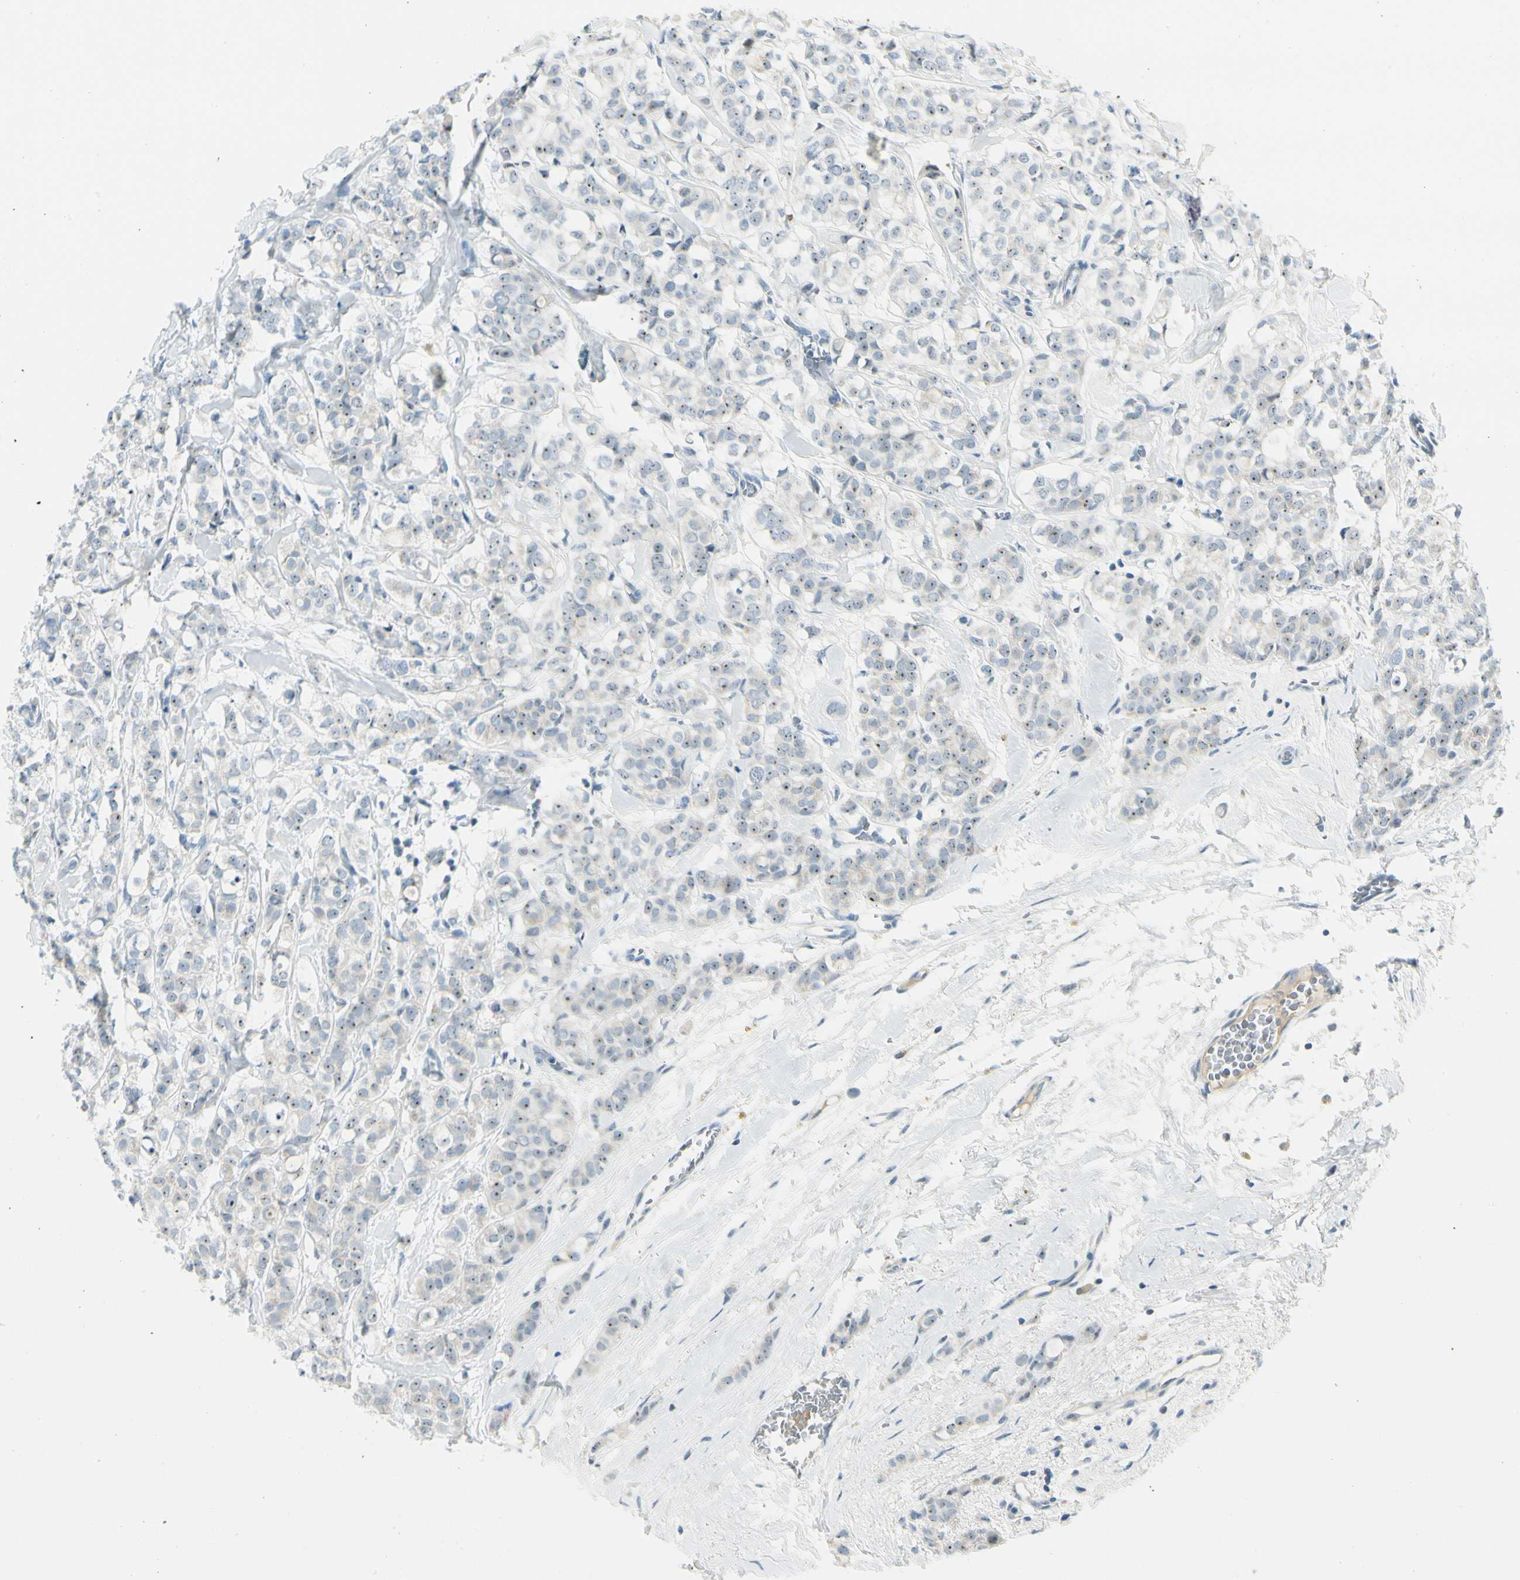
{"staining": {"intensity": "weak", "quantity": "<25%", "location": "nuclear"}, "tissue": "breast cancer", "cell_type": "Tumor cells", "image_type": "cancer", "snomed": [{"axis": "morphology", "description": "Lobular carcinoma"}, {"axis": "topography", "description": "Breast"}], "caption": "Immunohistochemical staining of human breast cancer (lobular carcinoma) exhibits no significant expression in tumor cells. The staining is performed using DAB (3,3'-diaminobenzidine) brown chromogen with nuclei counter-stained in using hematoxylin.", "gene": "ZSCAN1", "patient": {"sex": "female", "age": 60}}